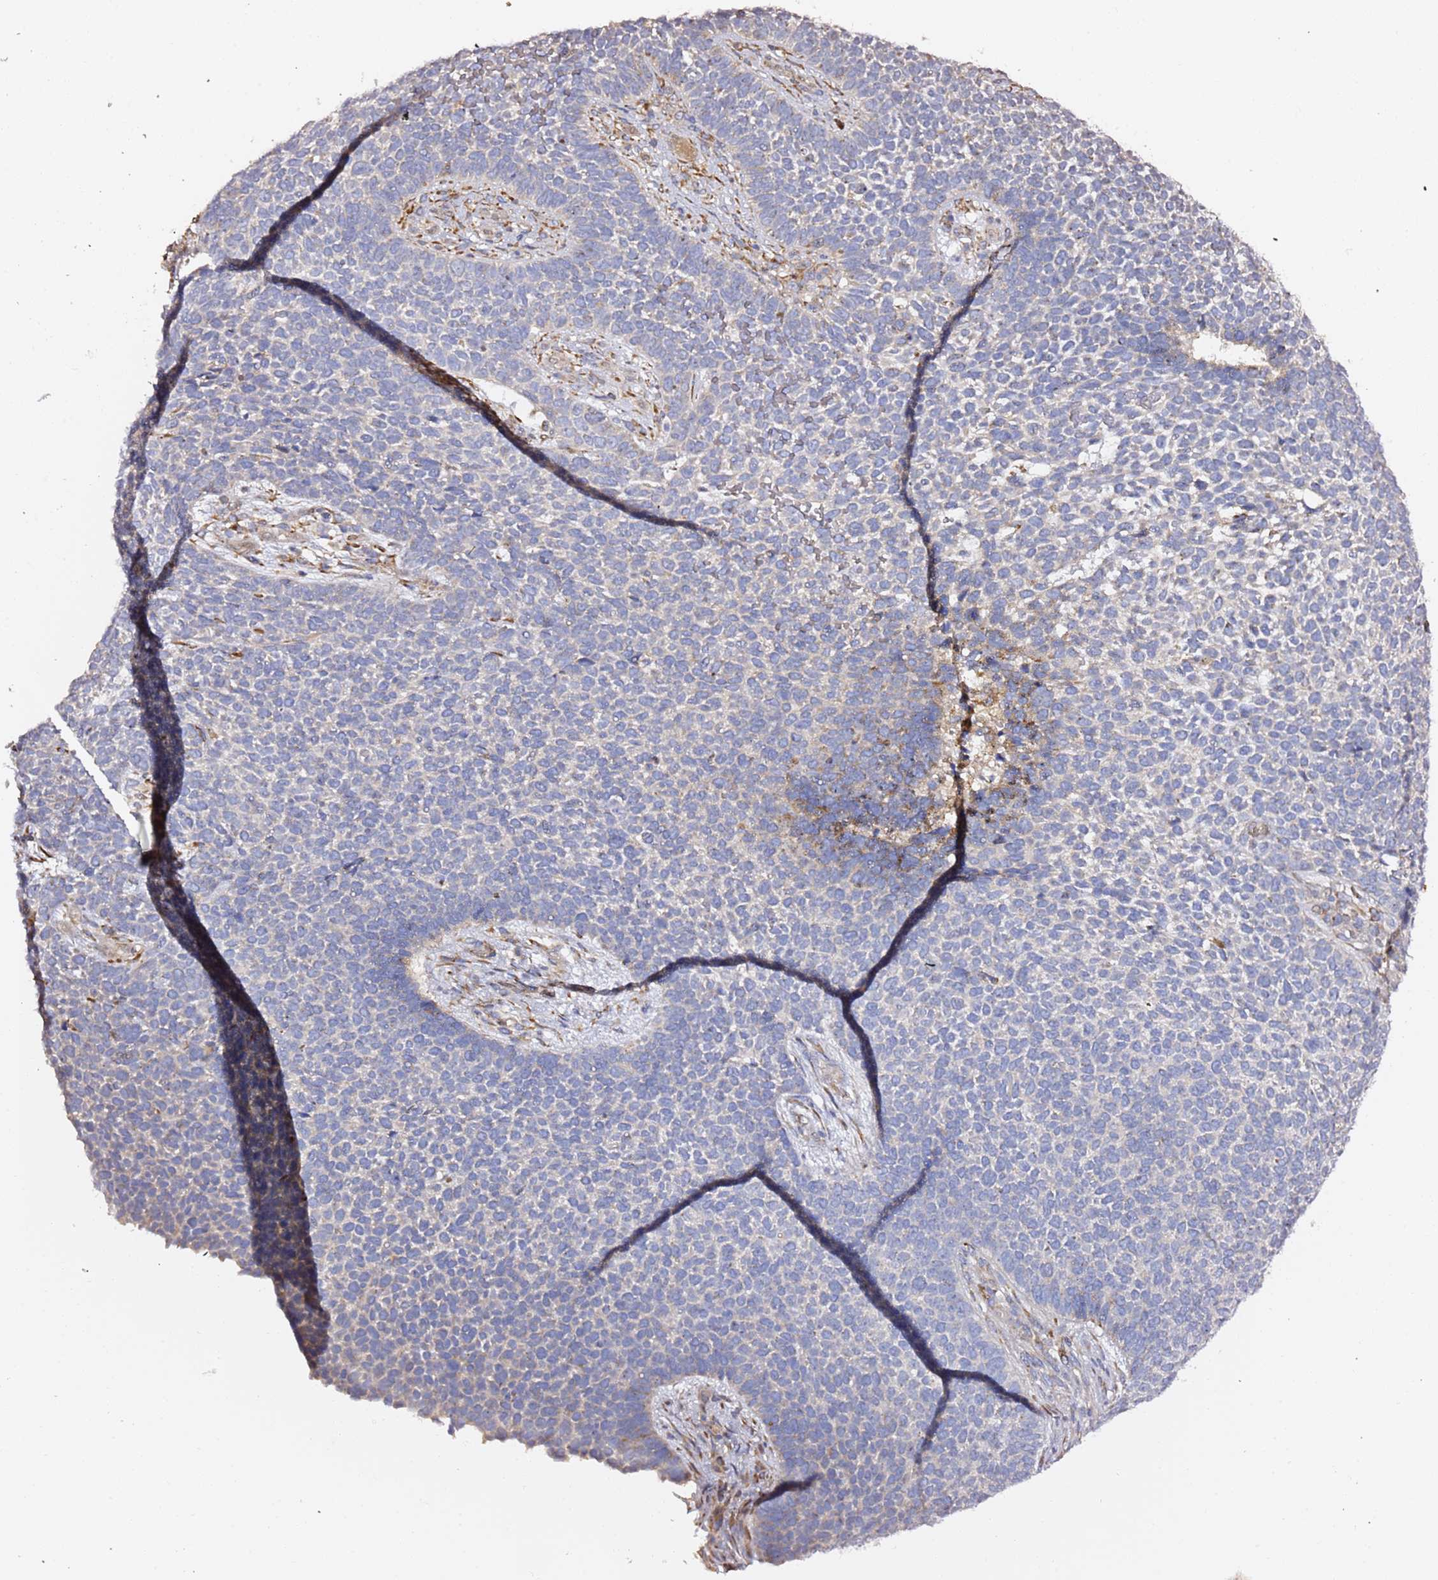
{"staining": {"intensity": "negative", "quantity": "none", "location": "none"}, "tissue": "skin cancer", "cell_type": "Tumor cells", "image_type": "cancer", "snomed": [{"axis": "morphology", "description": "Basal cell carcinoma"}, {"axis": "topography", "description": "Skin"}], "caption": "A histopathology image of human skin basal cell carcinoma is negative for staining in tumor cells.", "gene": "HSD17B7", "patient": {"sex": "female", "age": 84}}